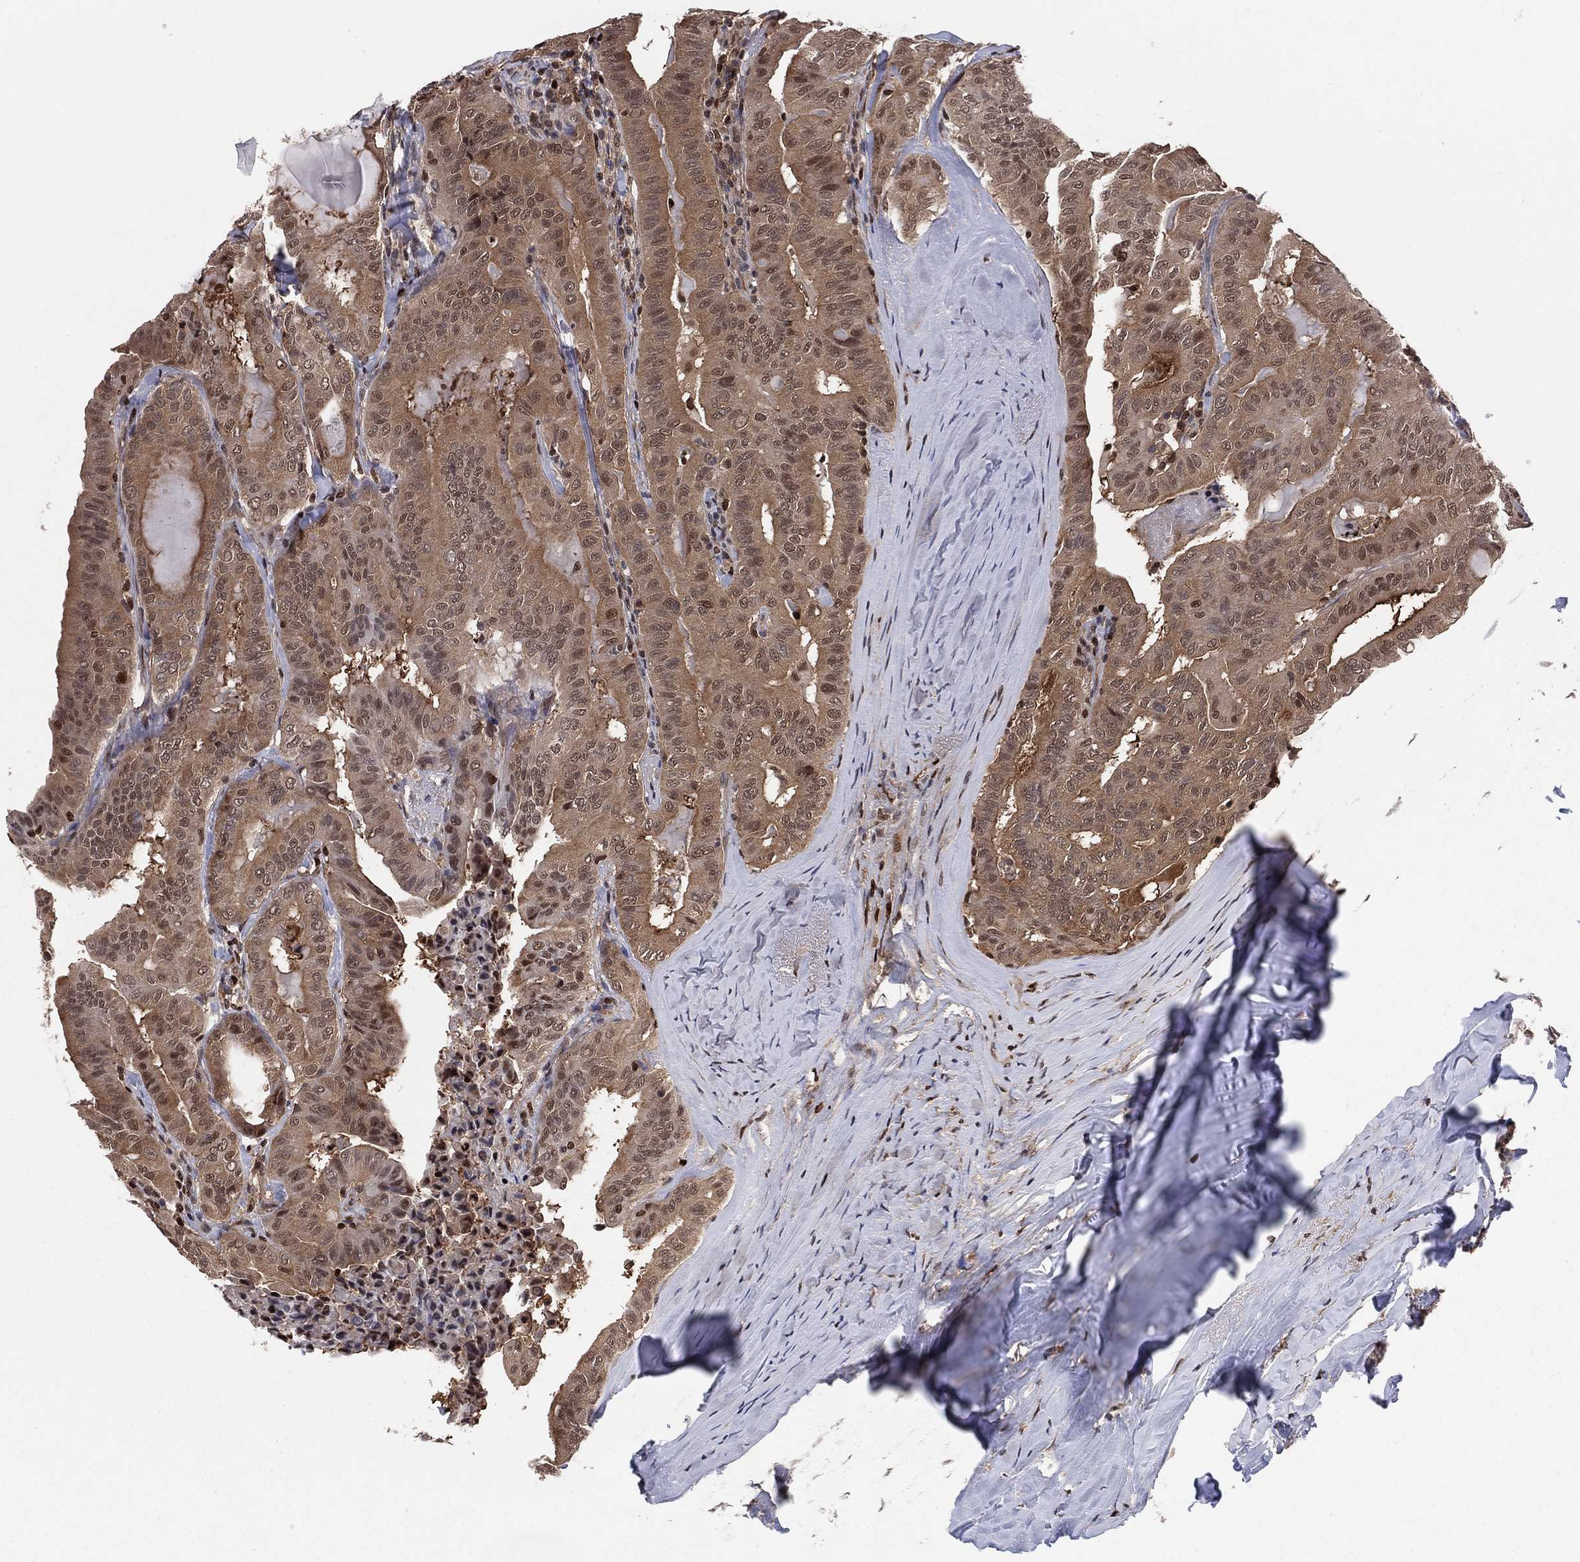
{"staining": {"intensity": "moderate", "quantity": ">75%", "location": "cytoplasmic/membranous"}, "tissue": "thyroid cancer", "cell_type": "Tumor cells", "image_type": "cancer", "snomed": [{"axis": "morphology", "description": "Papillary adenocarcinoma, NOS"}, {"axis": "topography", "description": "Thyroid gland"}], "caption": "Human thyroid cancer (papillary adenocarcinoma) stained with a protein marker displays moderate staining in tumor cells.", "gene": "PSMA1", "patient": {"sex": "female", "age": 68}}